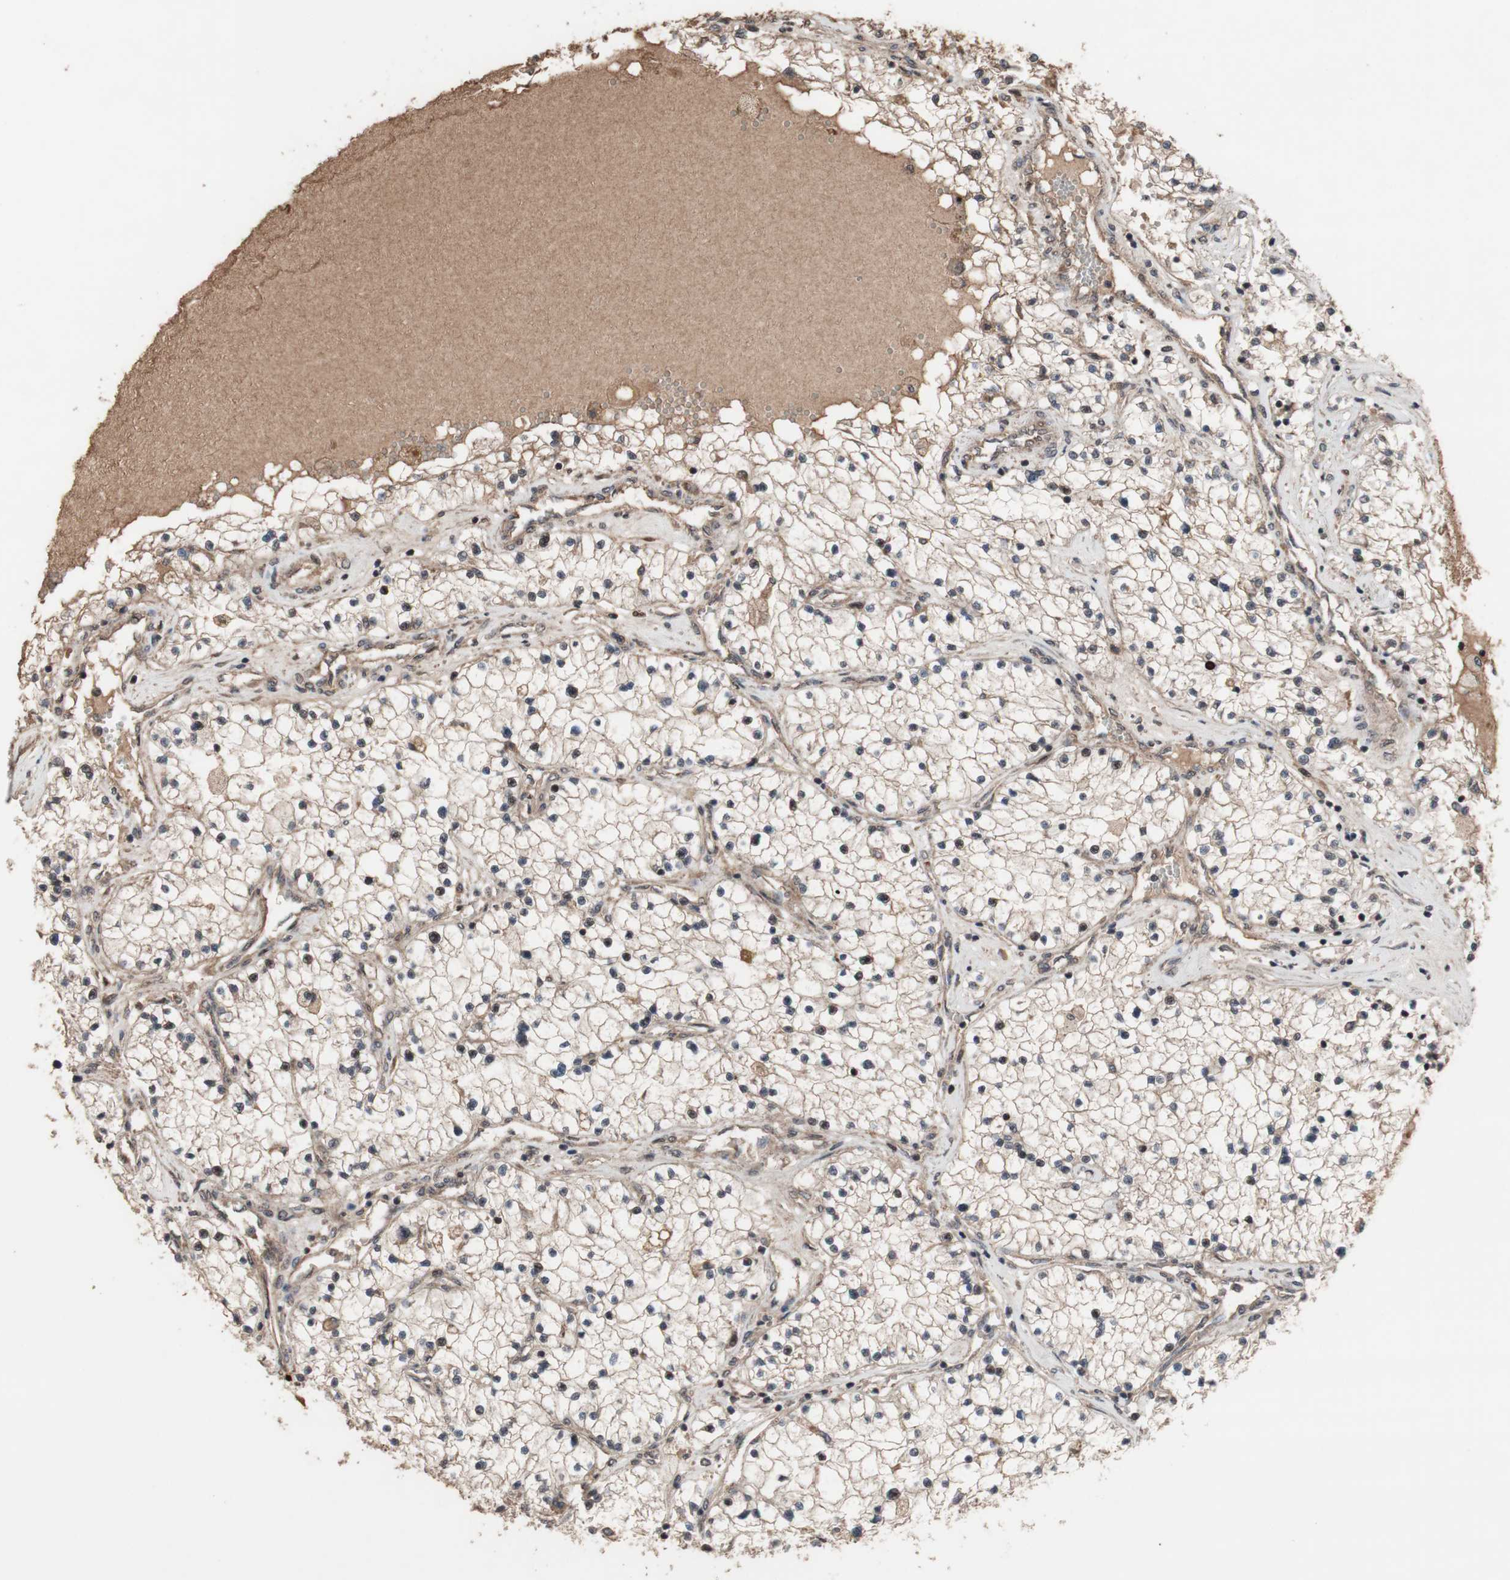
{"staining": {"intensity": "moderate", "quantity": ">75%", "location": "cytoplasmic/membranous"}, "tissue": "renal cancer", "cell_type": "Tumor cells", "image_type": "cancer", "snomed": [{"axis": "morphology", "description": "Adenocarcinoma, NOS"}, {"axis": "topography", "description": "Kidney"}], "caption": "The image displays staining of renal cancer, revealing moderate cytoplasmic/membranous protein staining (brown color) within tumor cells.", "gene": "KANSL1", "patient": {"sex": "male", "age": 68}}